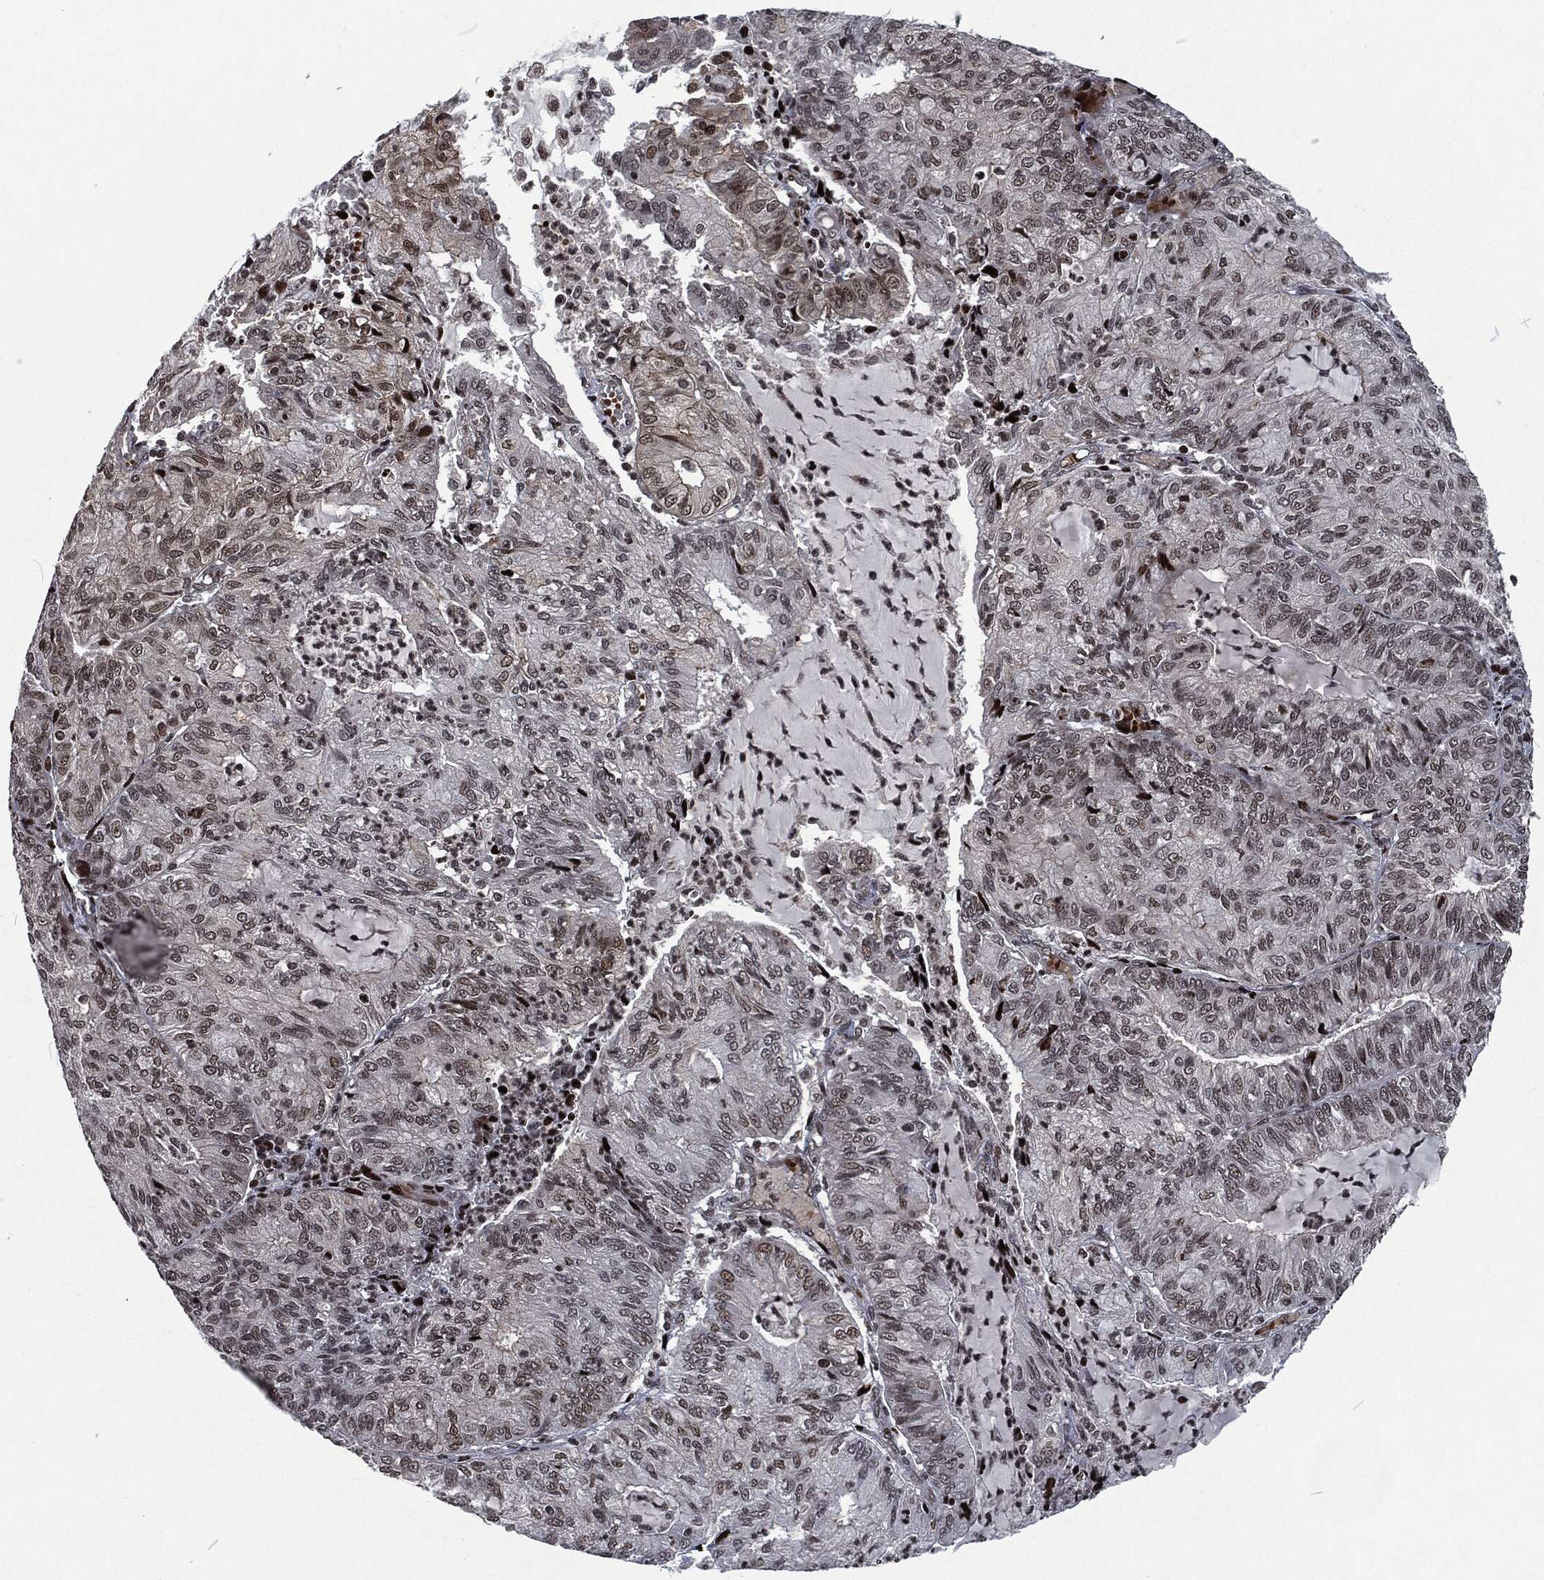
{"staining": {"intensity": "weak", "quantity": "<25%", "location": "nuclear"}, "tissue": "endometrial cancer", "cell_type": "Tumor cells", "image_type": "cancer", "snomed": [{"axis": "morphology", "description": "Adenocarcinoma, NOS"}, {"axis": "topography", "description": "Endometrium"}], "caption": "Adenocarcinoma (endometrial) was stained to show a protein in brown. There is no significant staining in tumor cells. (DAB IHC visualized using brightfield microscopy, high magnification).", "gene": "EGFR", "patient": {"sex": "female", "age": 82}}